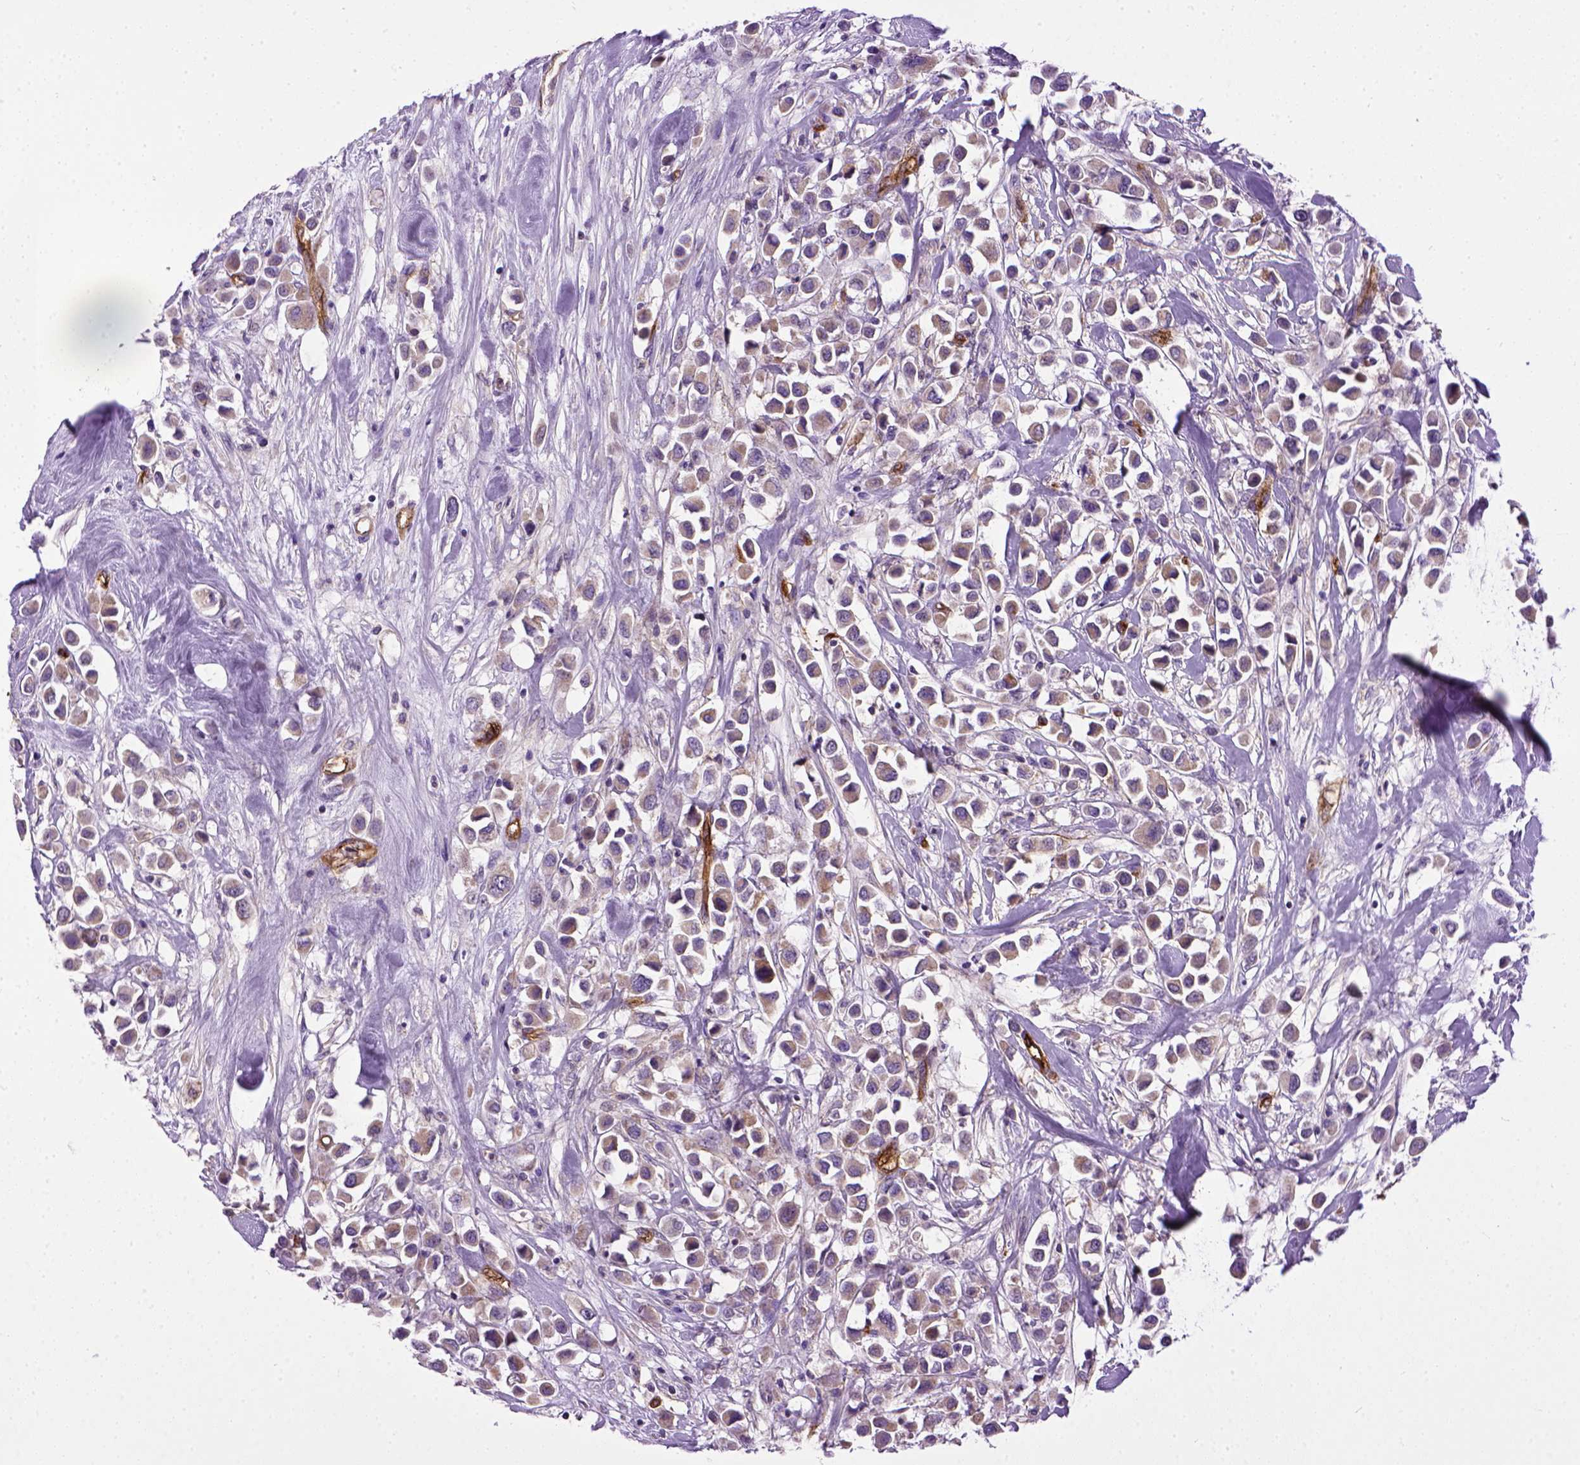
{"staining": {"intensity": "weak", "quantity": ">75%", "location": "cytoplasmic/membranous"}, "tissue": "breast cancer", "cell_type": "Tumor cells", "image_type": "cancer", "snomed": [{"axis": "morphology", "description": "Duct carcinoma"}, {"axis": "topography", "description": "Breast"}], "caption": "Tumor cells show weak cytoplasmic/membranous positivity in approximately >75% of cells in breast cancer.", "gene": "ENG", "patient": {"sex": "female", "age": 61}}